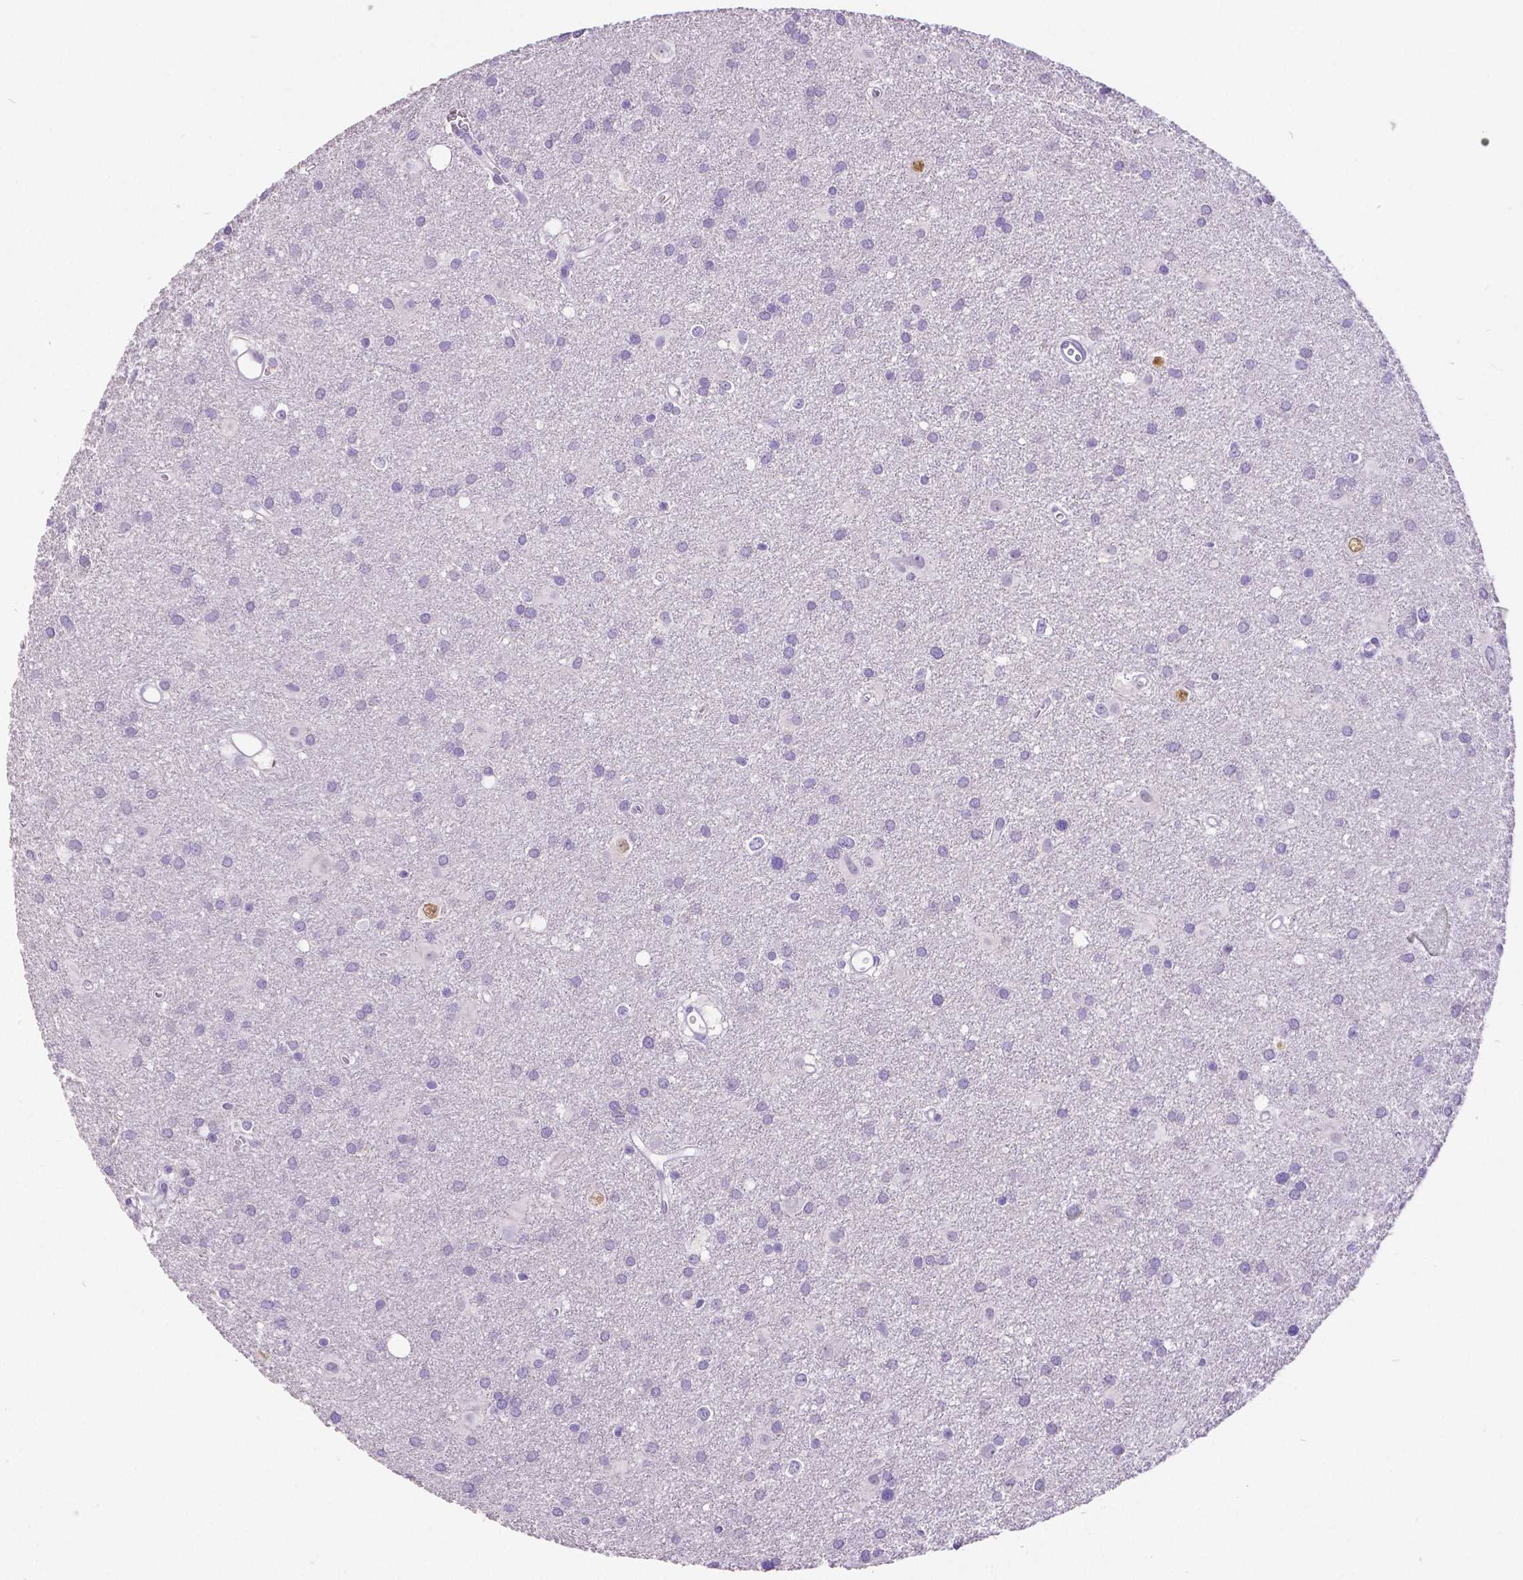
{"staining": {"intensity": "negative", "quantity": "none", "location": "none"}, "tissue": "glioma", "cell_type": "Tumor cells", "image_type": "cancer", "snomed": [{"axis": "morphology", "description": "Glioma, malignant, Low grade"}, {"axis": "topography", "description": "Brain"}], "caption": "Tumor cells show no significant protein positivity in malignant glioma (low-grade).", "gene": "SATB2", "patient": {"sex": "male", "age": 58}}